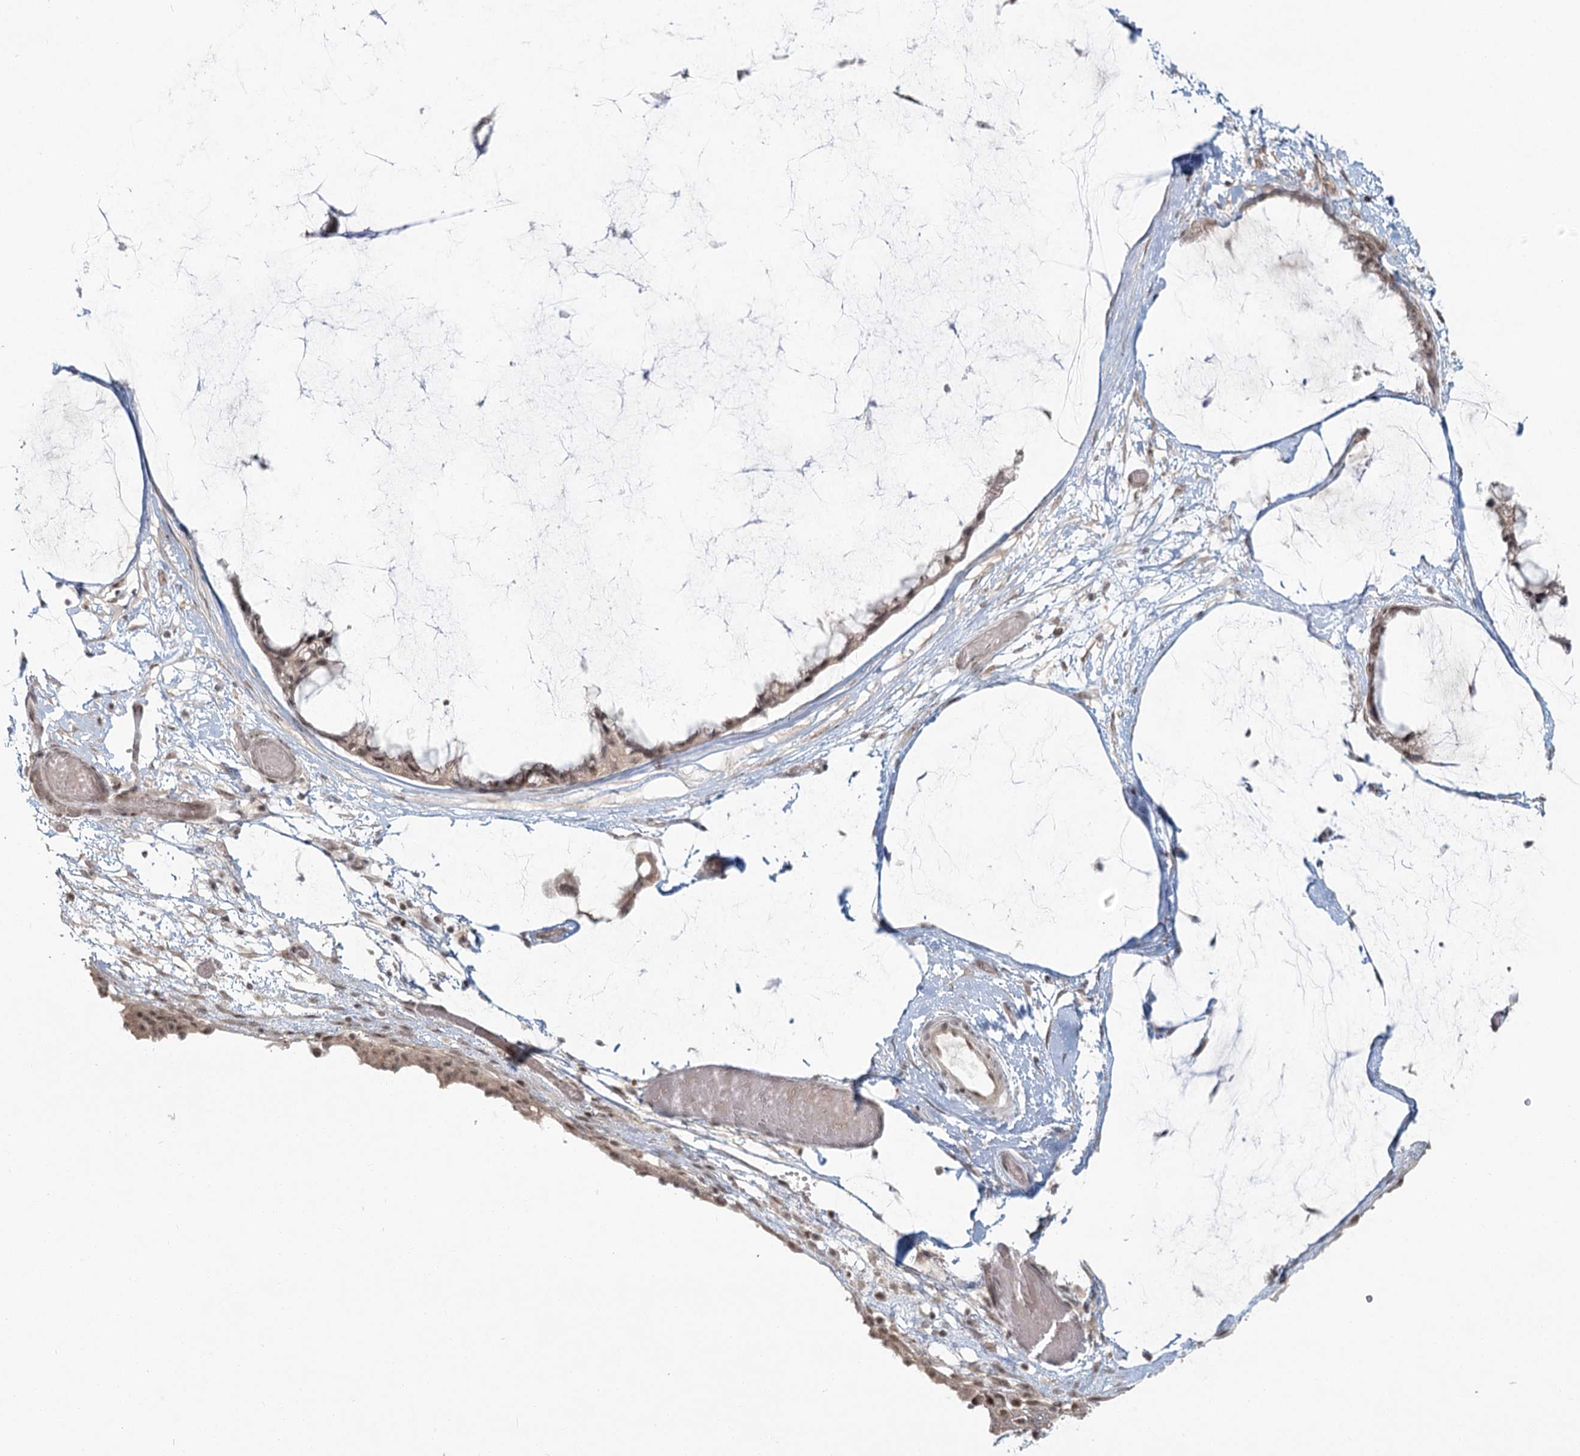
{"staining": {"intensity": "weak", "quantity": ">75%", "location": "cytoplasmic/membranous,nuclear"}, "tissue": "ovarian cancer", "cell_type": "Tumor cells", "image_type": "cancer", "snomed": [{"axis": "morphology", "description": "Cystadenocarcinoma, mucinous, NOS"}, {"axis": "topography", "description": "Ovary"}], "caption": "A photomicrograph of ovarian cancer stained for a protein exhibits weak cytoplasmic/membranous and nuclear brown staining in tumor cells.", "gene": "R3HCC1L", "patient": {"sex": "female", "age": 39}}